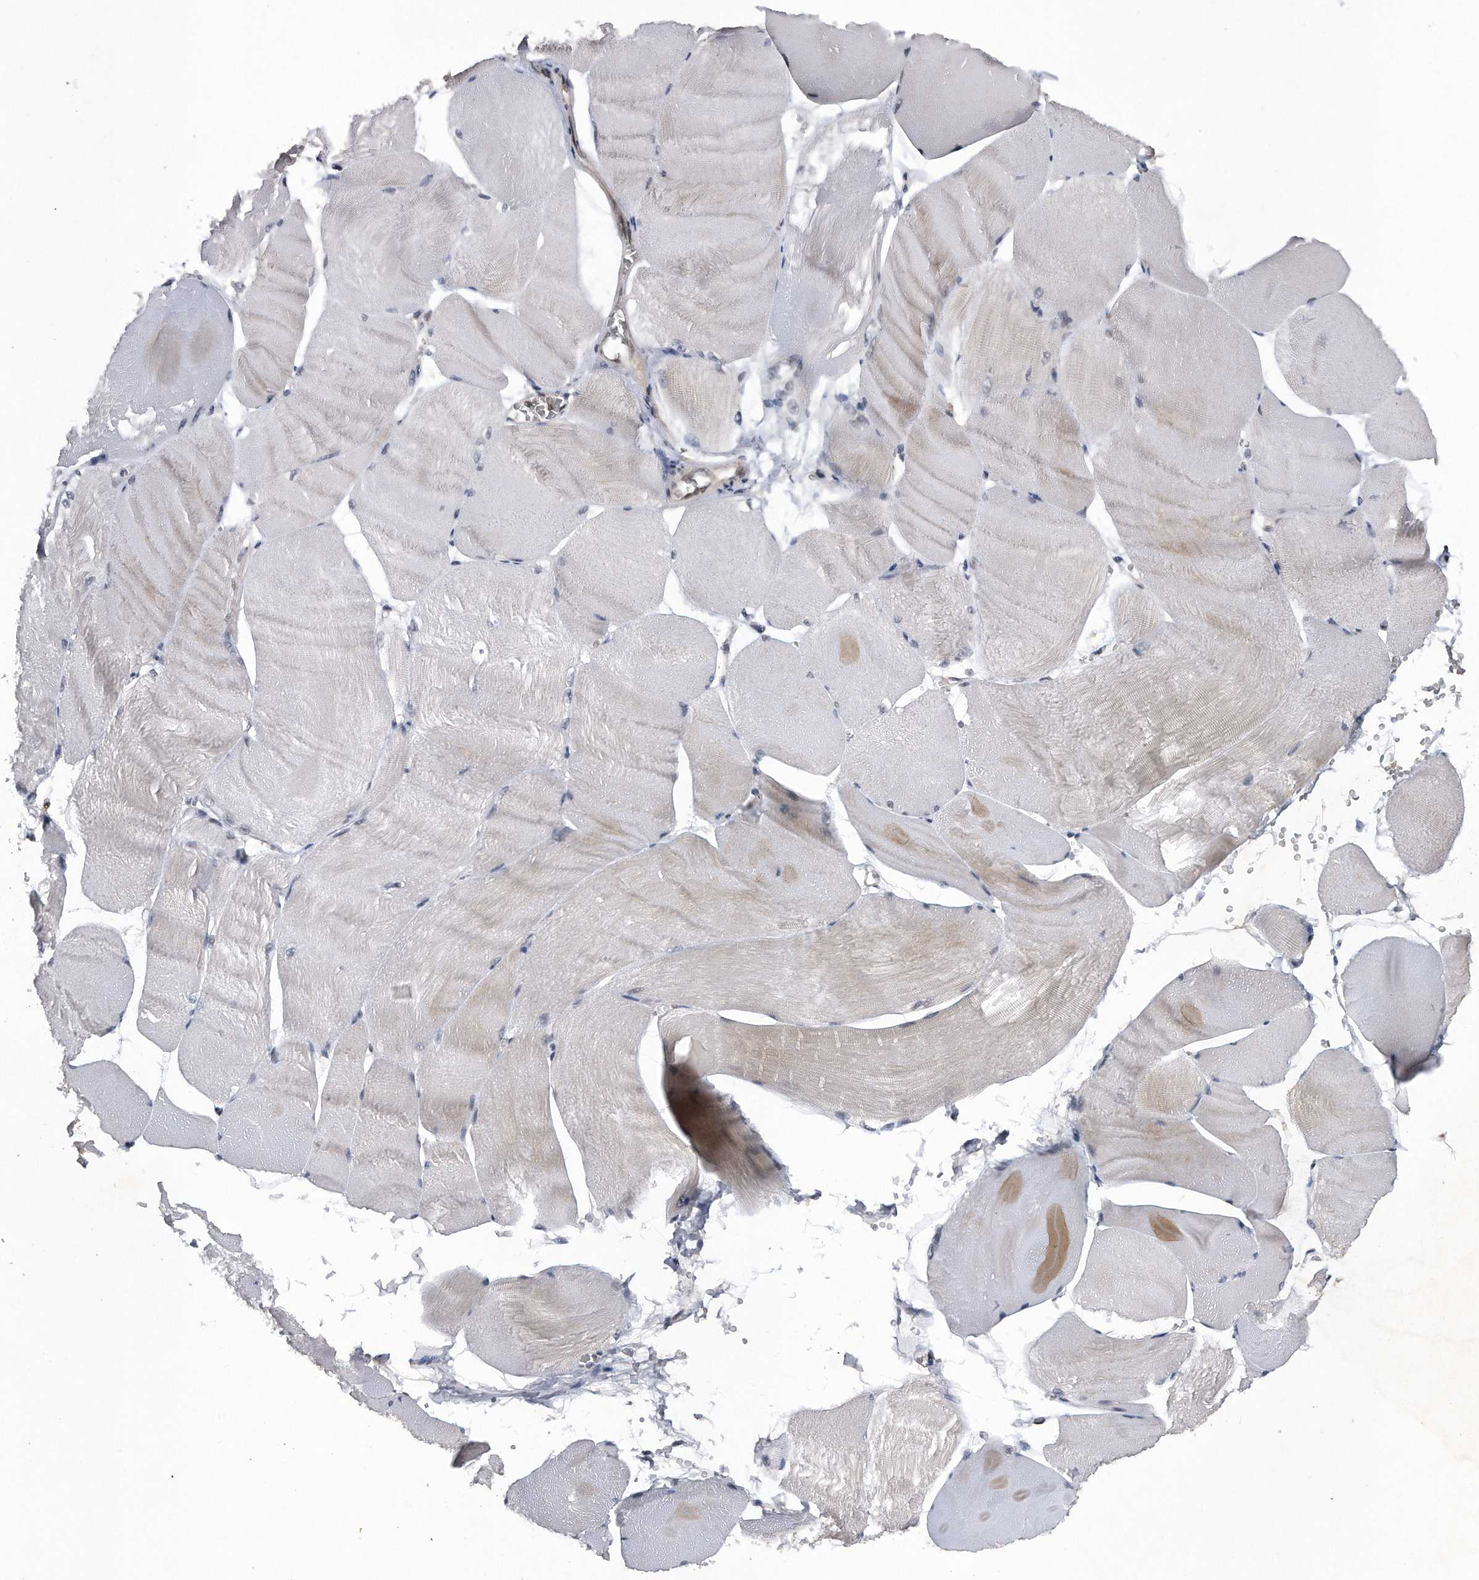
{"staining": {"intensity": "weak", "quantity": "25%-75%", "location": "cytoplasmic/membranous"}, "tissue": "skeletal muscle", "cell_type": "Myocytes", "image_type": "normal", "snomed": [{"axis": "morphology", "description": "Normal tissue, NOS"}, {"axis": "morphology", "description": "Basal cell carcinoma"}, {"axis": "topography", "description": "Skeletal muscle"}], "caption": "Unremarkable skeletal muscle reveals weak cytoplasmic/membranous positivity in approximately 25%-75% of myocytes, visualized by immunohistochemistry.", "gene": "VIRMA", "patient": {"sex": "female", "age": 64}}